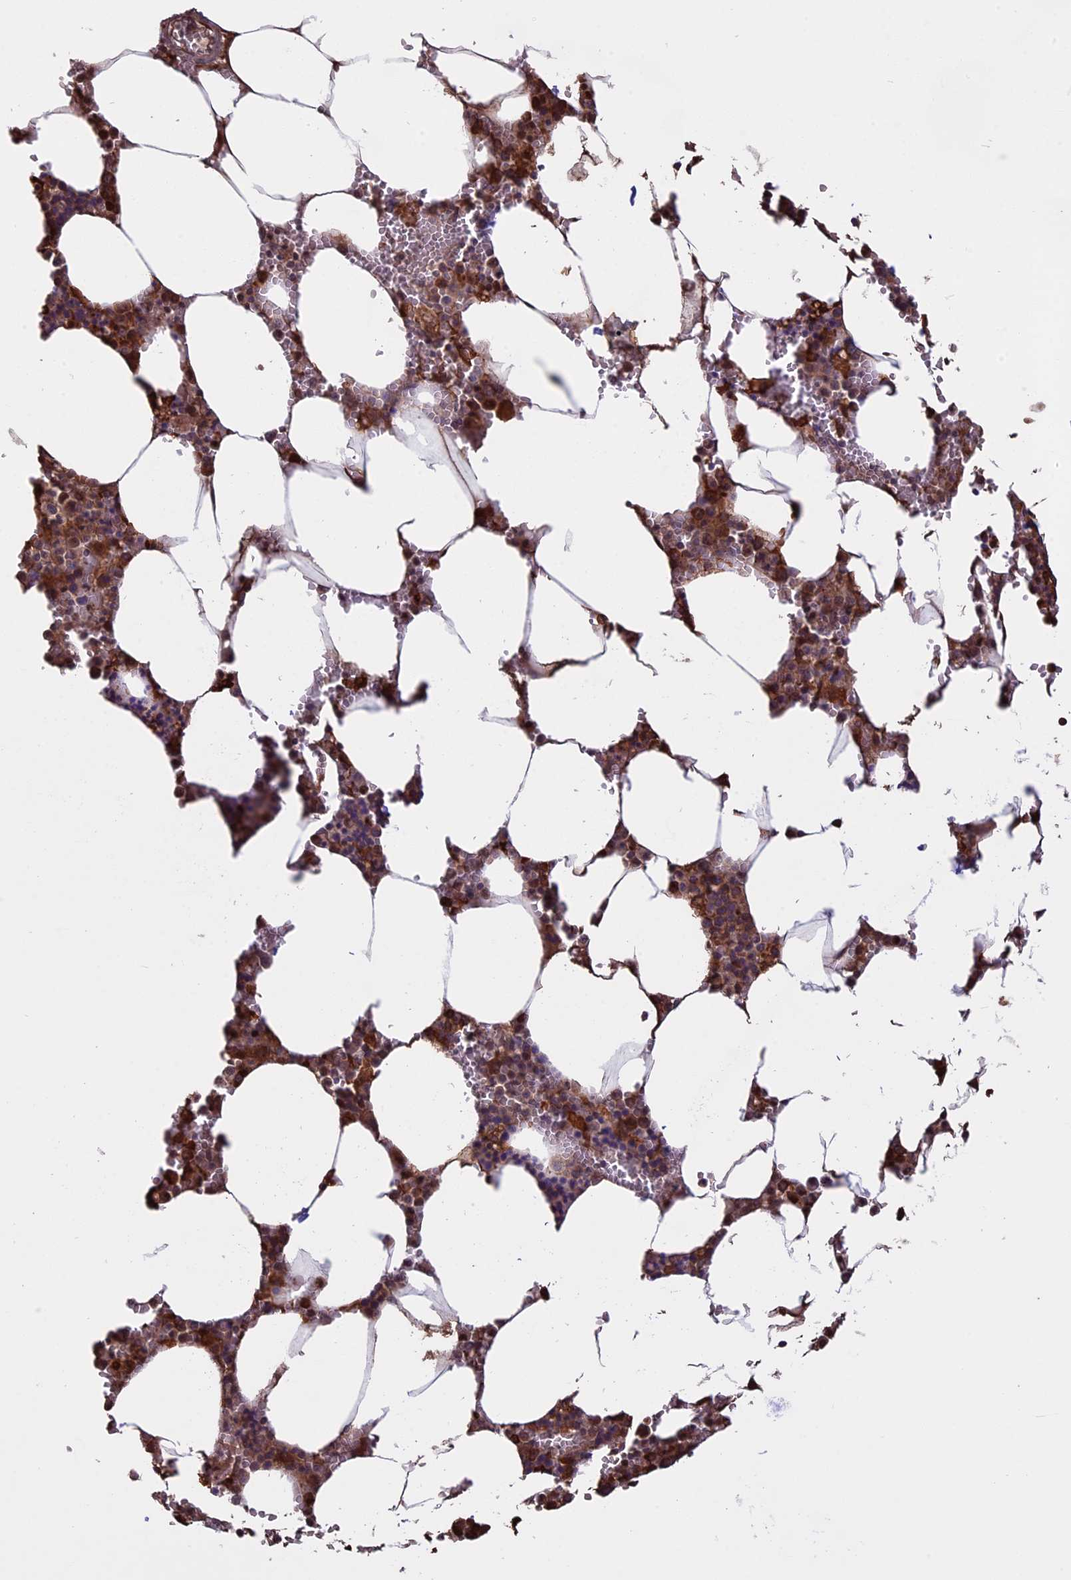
{"staining": {"intensity": "strong", "quantity": "25%-75%", "location": "cytoplasmic/membranous"}, "tissue": "bone marrow", "cell_type": "Hematopoietic cells", "image_type": "normal", "snomed": [{"axis": "morphology", "description": "Normal tissue, NOS"}, {"axis": "topography", "description": "Bone marrow"}], "caption": "DAB (3,3'-diaminobenzidine) immunohistochemical staining of unremarkable human bone marrow shows strong cytoplasmic/membranous protein positivity in approximately 25%-75% of hematopoietic cells. Nuclei are stained in blue.", "gene": "VWA3A", "patient": {"sex": "male", "age": 70}}